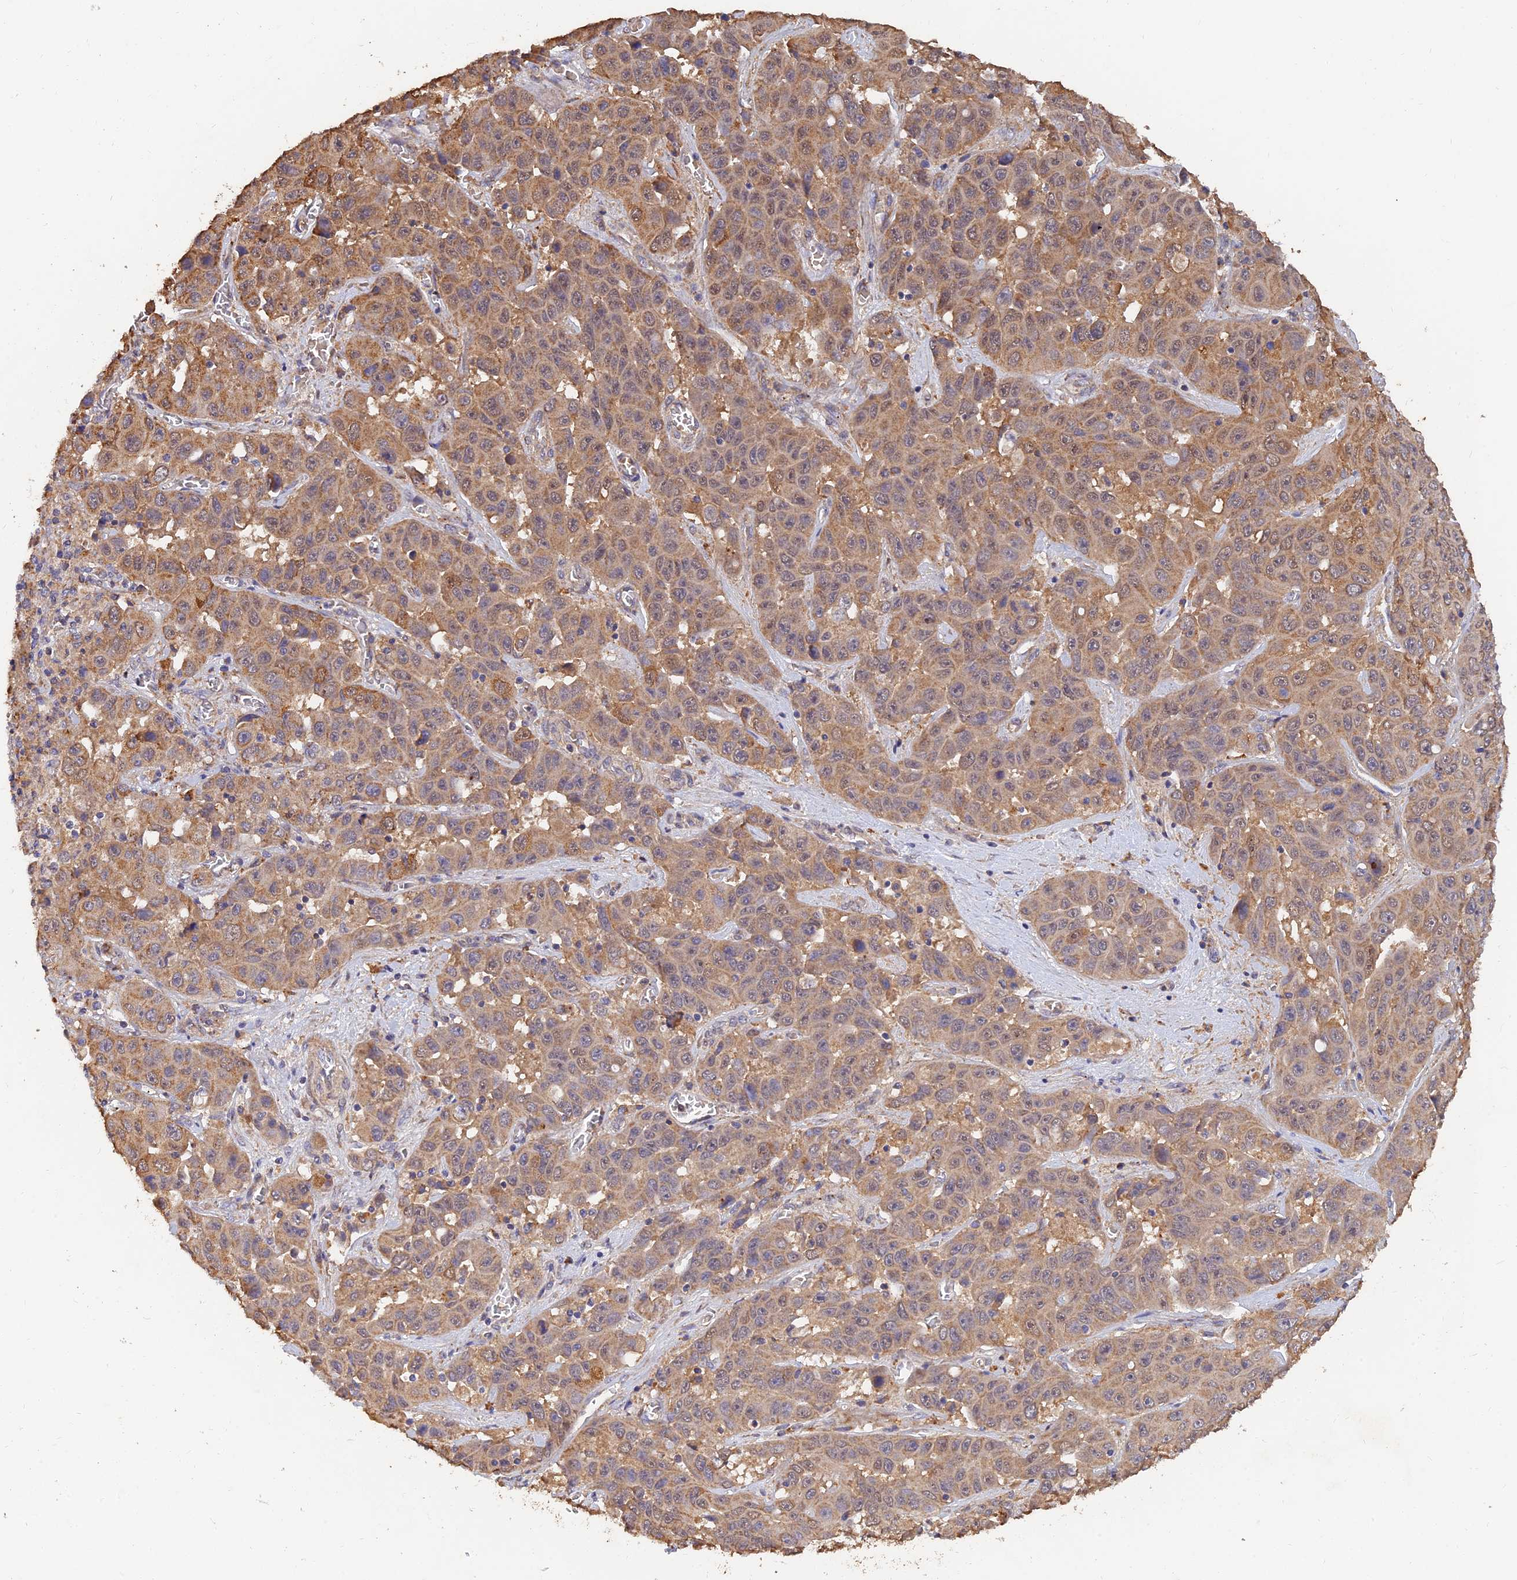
{"staining": {"intensity": "moderate", "quantity": "25%-75%", "location": "cytoplasmic/membranous"}, "tissue": "liver cancer", "cell_type": "Tumor cells", "image_type": "cancer", "snomed": [{"axis": "morphology", "description": "Cholangiocarcinoma"}, {"axis": "topography", "description": "Liver"}], "caption": "Immunohistochemistry (DAB (3,3'-diaminobenzidine)) staining of liver cholangiocarcinoma exhibits moderate cytoplasmic/membranous protein expression in approximately 25%-75% of tumor cells. The staining was performed using DAB (3,3'-diaminobenzidine), with brown indicating positive protein expression. Nuclei are stained blue with hematoxylin.", "gene": "SLC38A11", "patient": {"sex": "female", "age": 52}}